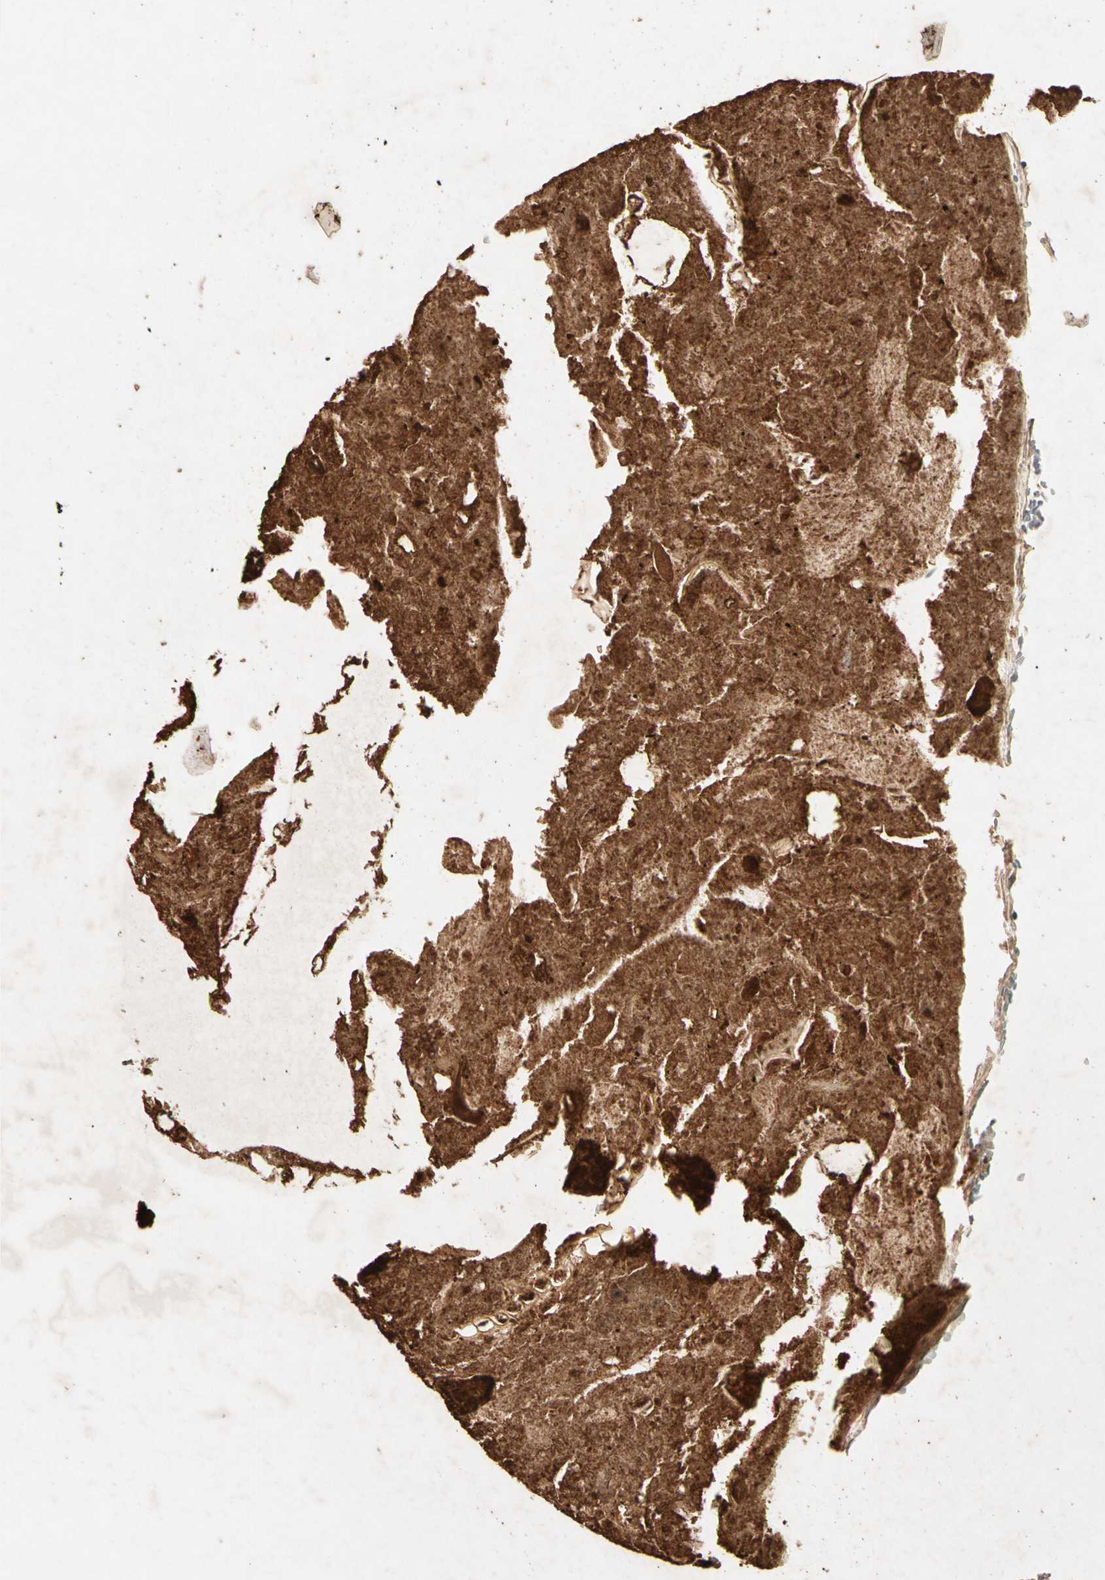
{"staining": {"intensity": "weak", "quantity": ">75%", "location": "cytoplasmic/membranous"}, "tissue": "appendix", "cell_type": "Glandular cells", "image_type": "normal", "snomed": [{"axis": "morphology", "description": "Normal tissue, NOS"}, {"axis": "topography", "description": "Appendix"}], "caption": "Appendix stained for a protein reveals weak cytoplasmic/membranous positivity in glandular cells. (DAB (3,3'-diaminobenzidine) IHC, brown staining for protein, blue staining for nuclei).", "gene": "GPLD1", "patient": {"sex": "female", "age": 10}}